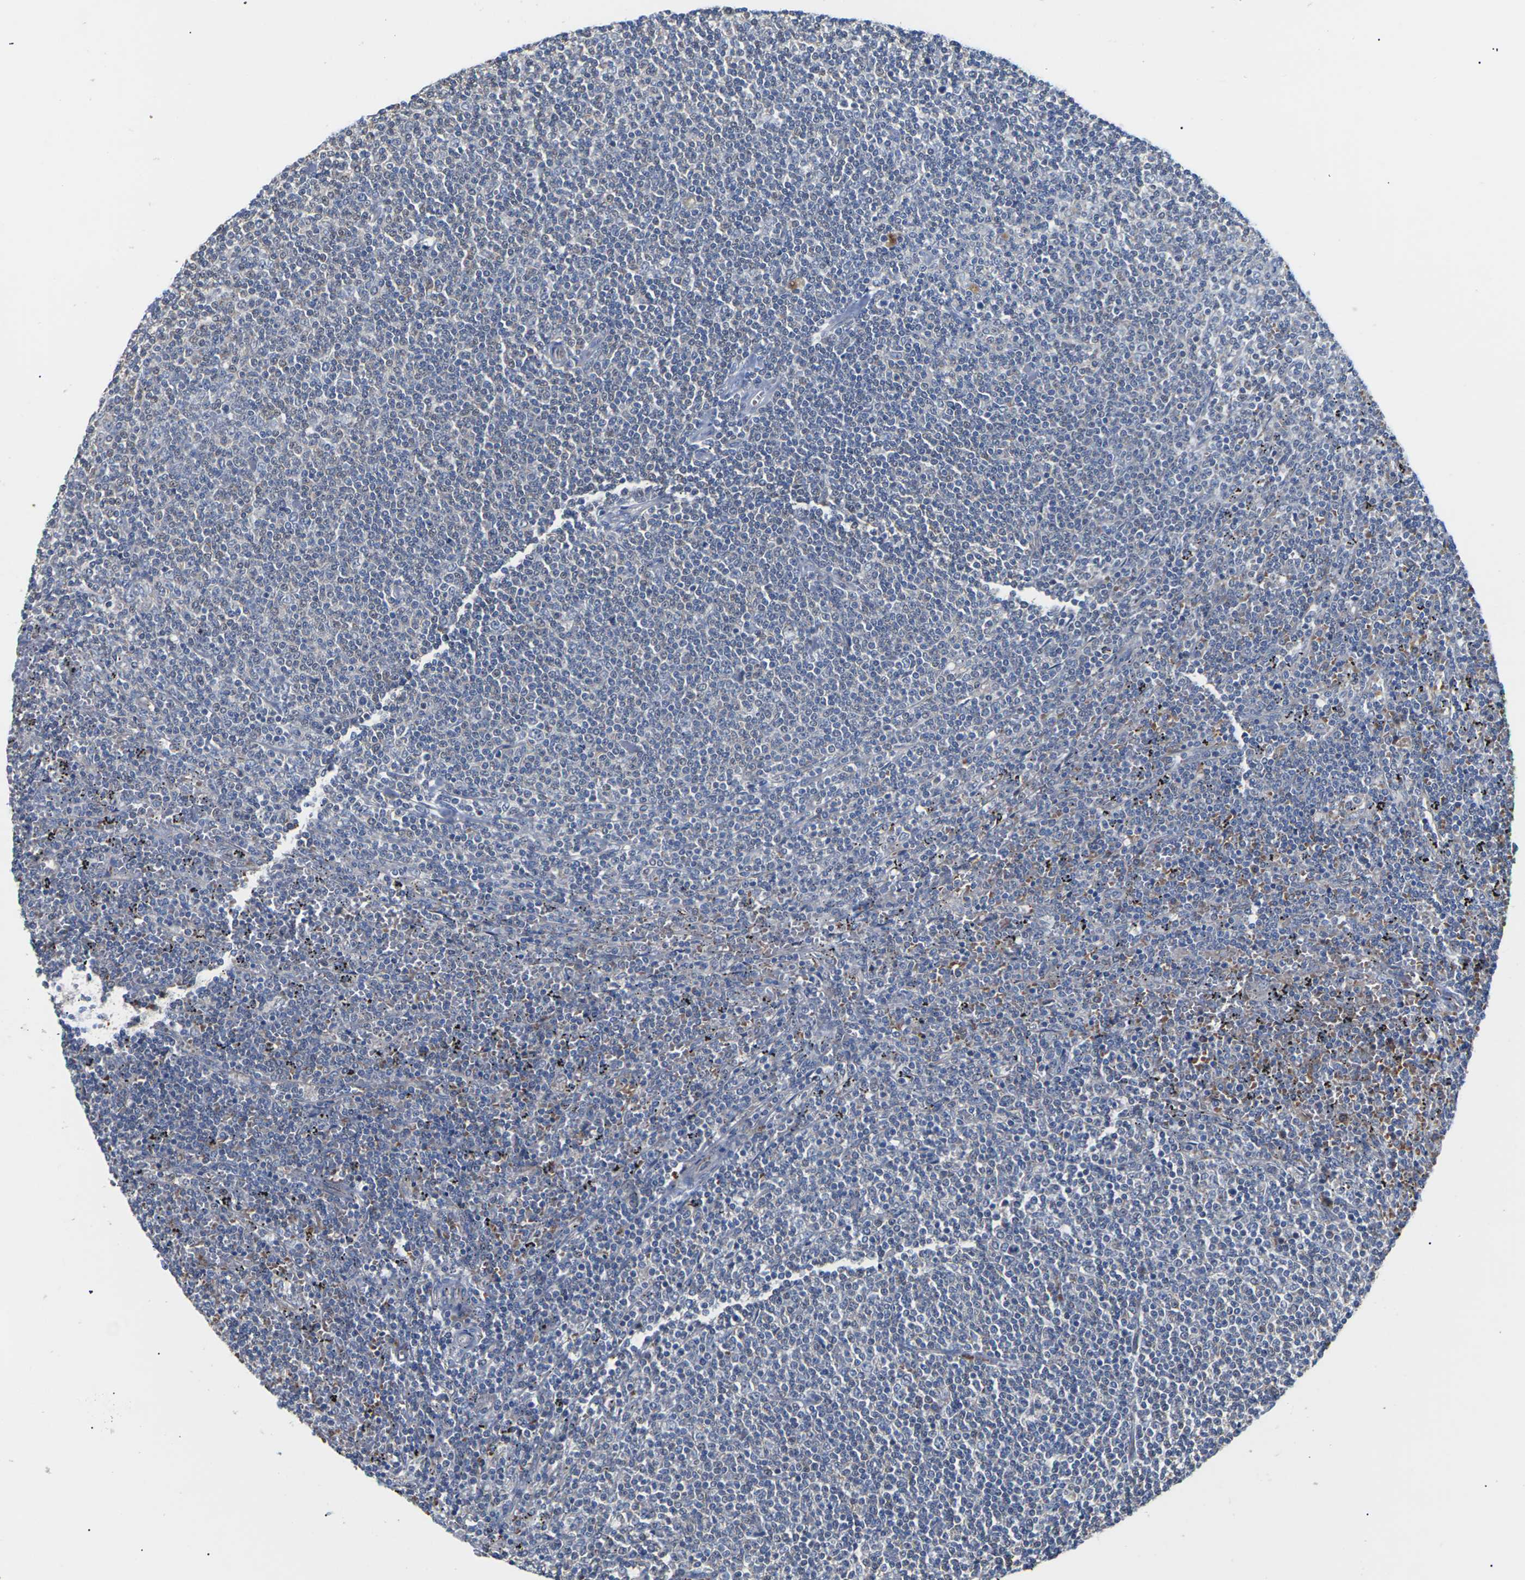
{"staining": {"intensity": "negative", "quantity": "none", "location": "none"}, "tissue": "lymphoma", "cell_type": "Tumor cells", "image_type": "cancer", "snomed": [{"axis": "morphology", "description": "Malignant lymphoma, non-Hodgkin's type, Low grade"}, {"axis": "topography", "description": "Spleen"}], "caption": "The micrograph displays no significant staining in tumor cells of low-grade malignant lymphoma, non-Hodgkin's type.", "gene": "TMCO4", "patient": {"sex": "female", "age": 50}}